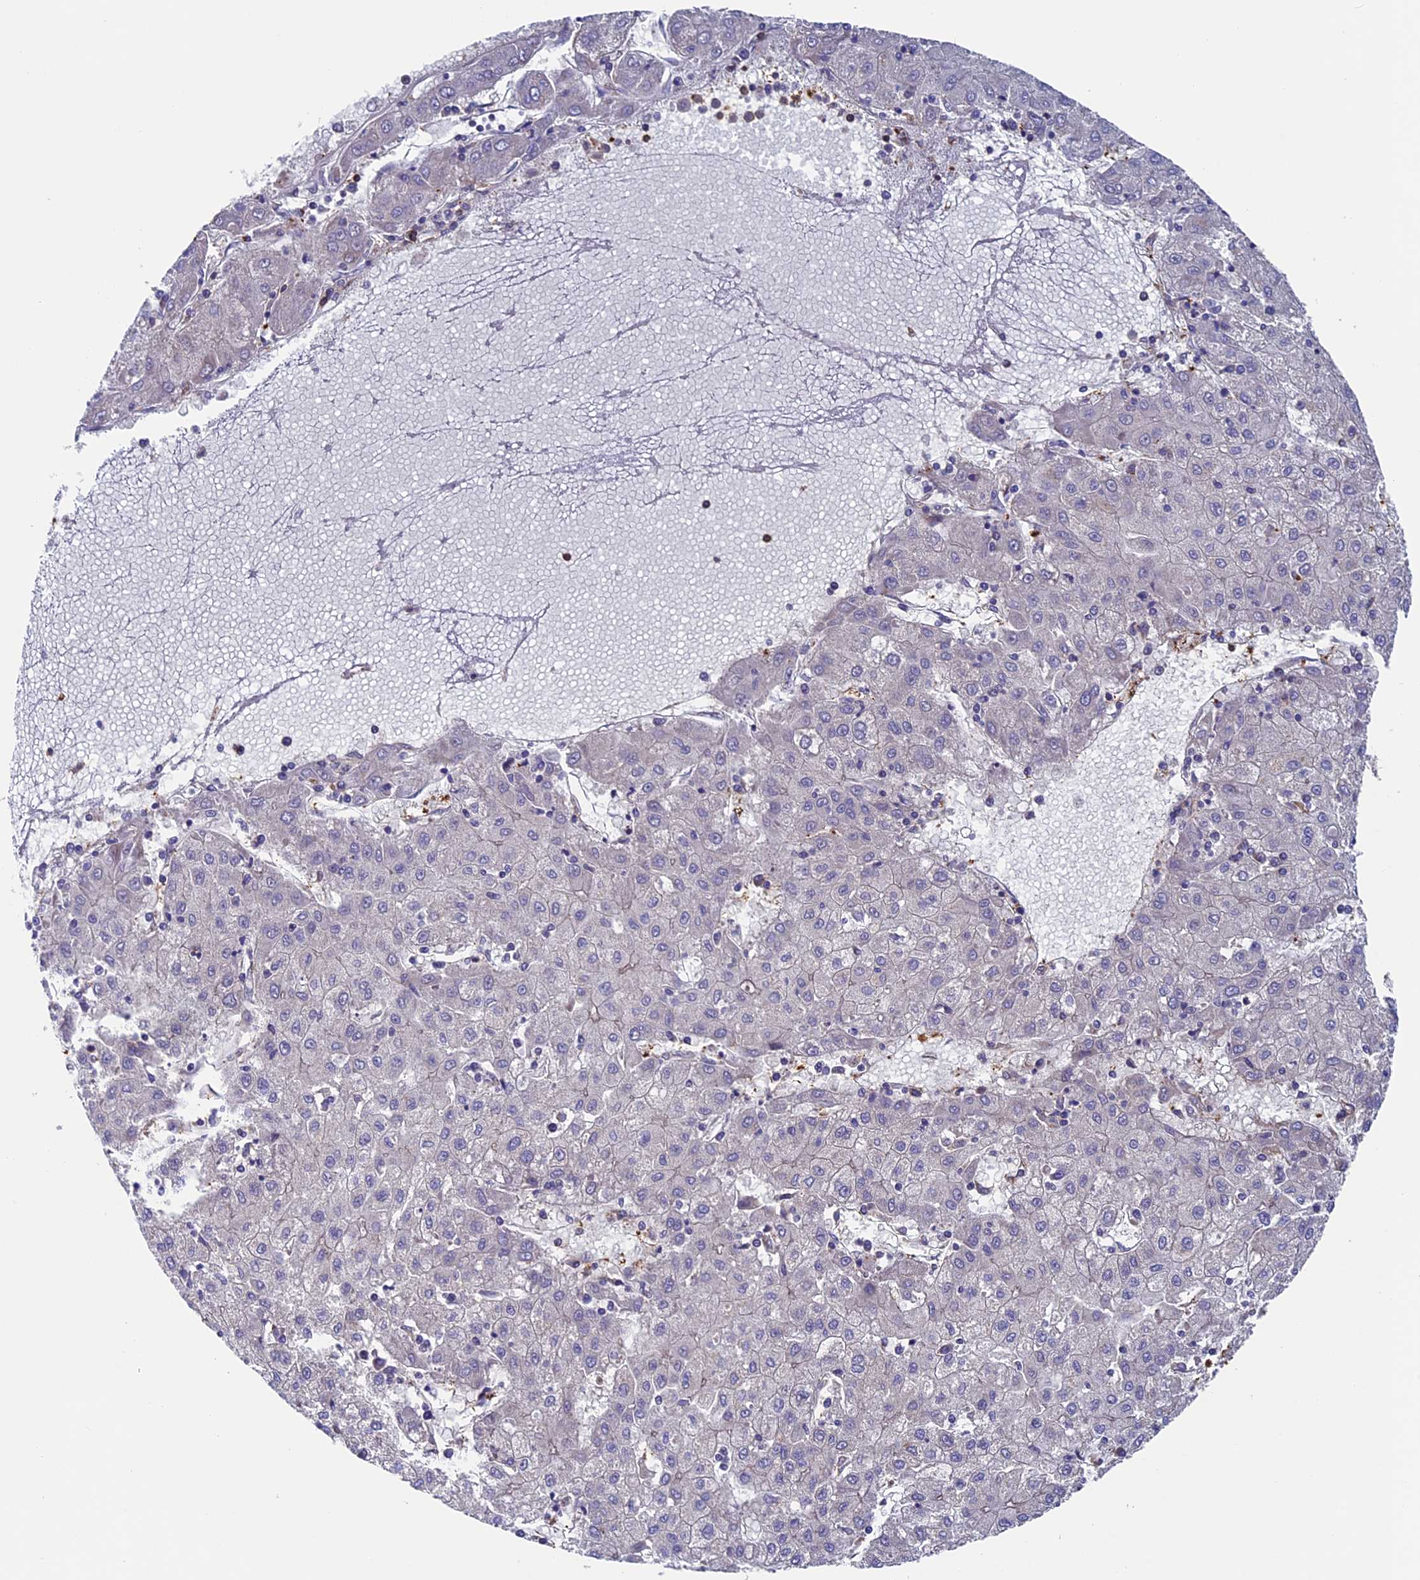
{"staining": {"intensity": "negative", "quantity": "none", "location": "none"}, "tissue": "liver cancer", "cell_type": "Tumor cells", "image_type": "cancer", "snomed": [{"axis": "morphology", "description": "Carcinoma, Hepatocellular, NOS"}, {"axis": "topography", "description": "Liver"}], "caption": "Immunohistochemistry (IHC) histopathology image of neoplastic tissue: human liver cancer (hepatocellular carcinoma) stained with DAB (3,3'-diaminobenzidine) displays no significant protein expression in tumor cells.", "gene": "ADAT1", "patient": {"sex": "male", "age": 72}}